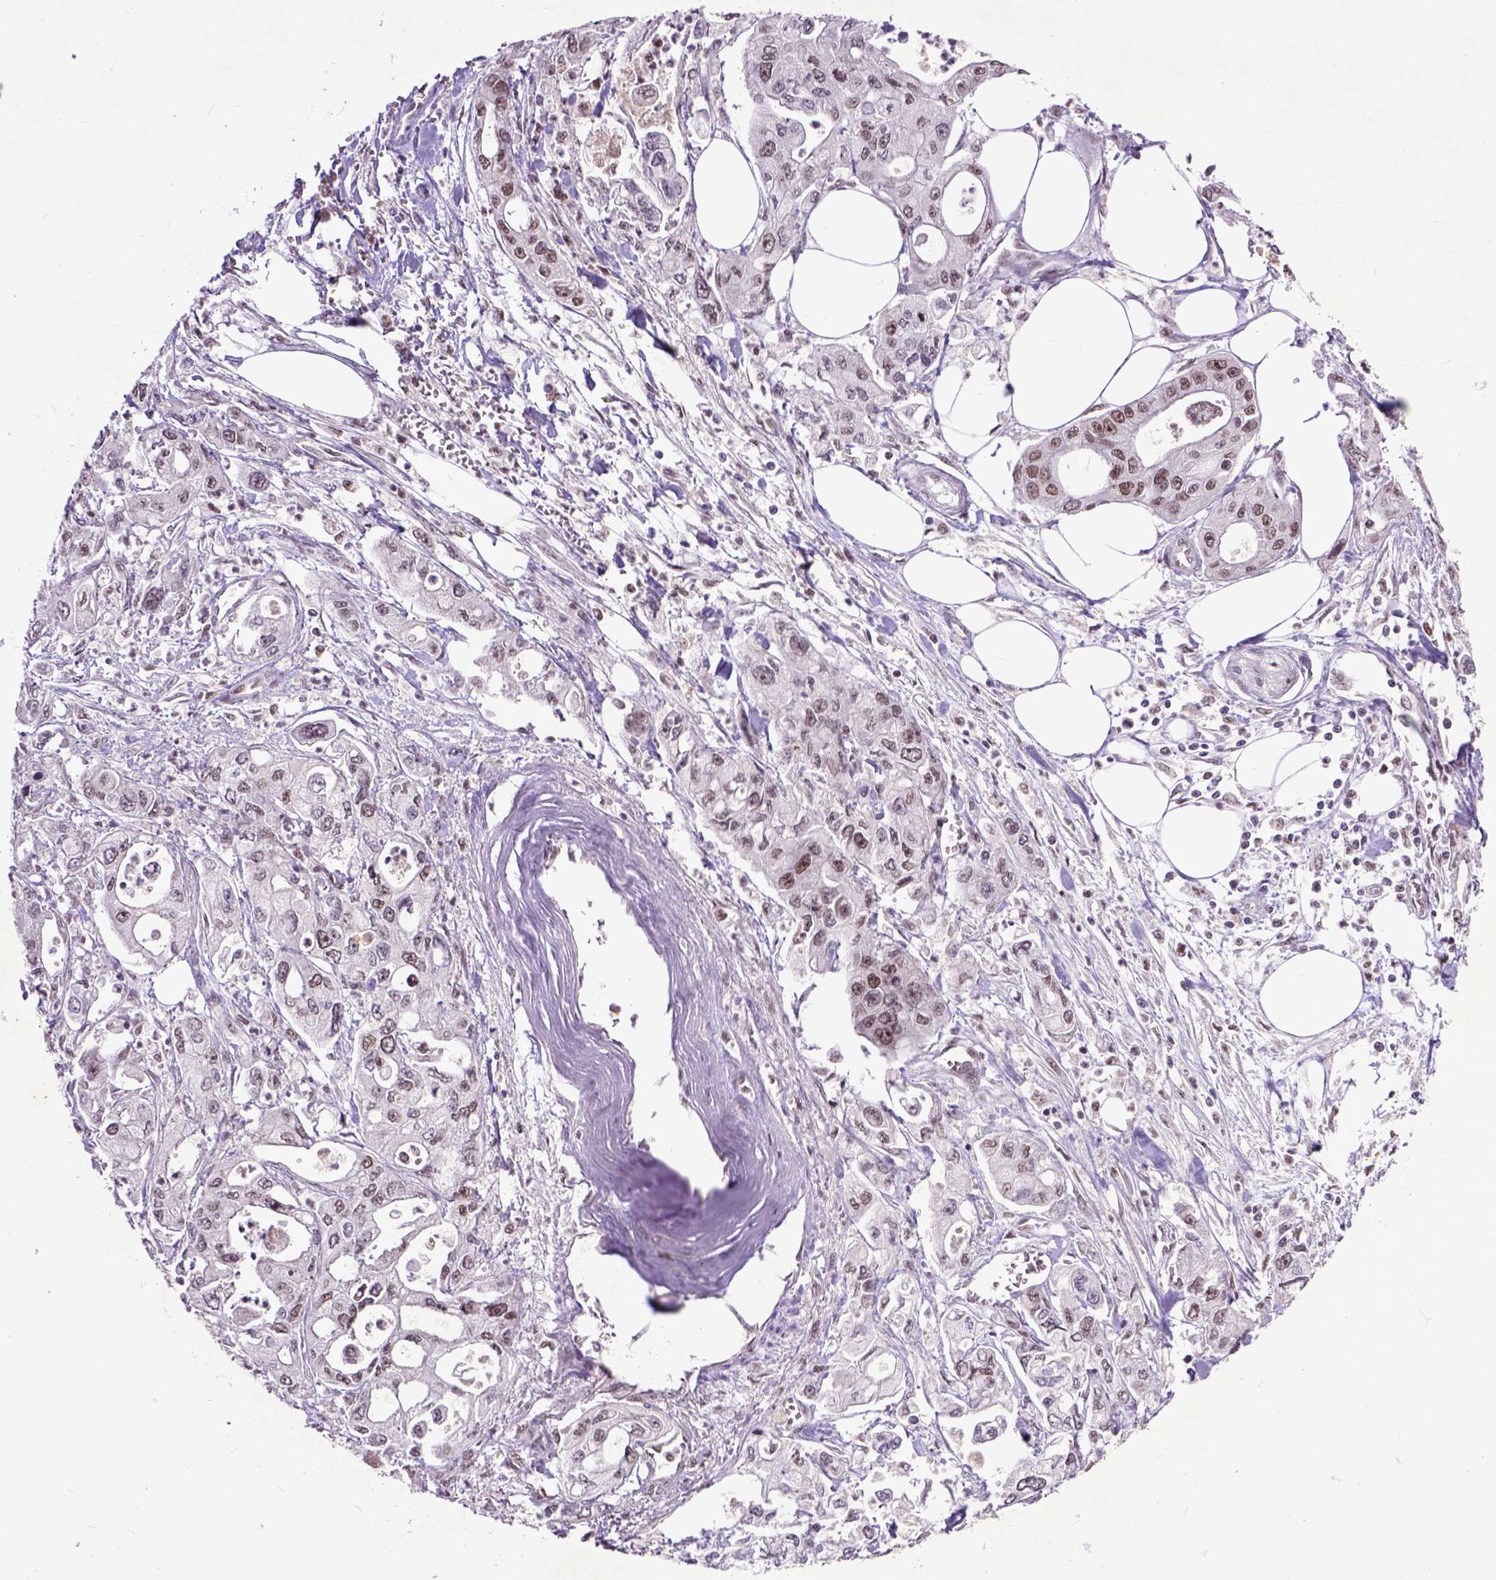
{"staining": {"intensity": "moderate", "quantity": ">75%", "location": "nuclear"}, "tissue": "pancreatic cancer", "cell_type": "Tumor cells", "image_type": "cancer", "snomed": [{"axis": "morphology", "description": "Adenocarcinoma, NOS"}, {"axis": "topography", "description": "Pancreas"}], "caption": "DAB (3,3'-diaminobenzidine) immunohistochemical staining of pancreatic cancer demonstrates moderate nuclear protein expression in approximately >75% of tumor cells.", "gene": "RCC2", "patient": {"sex": "male", "age": 70}}